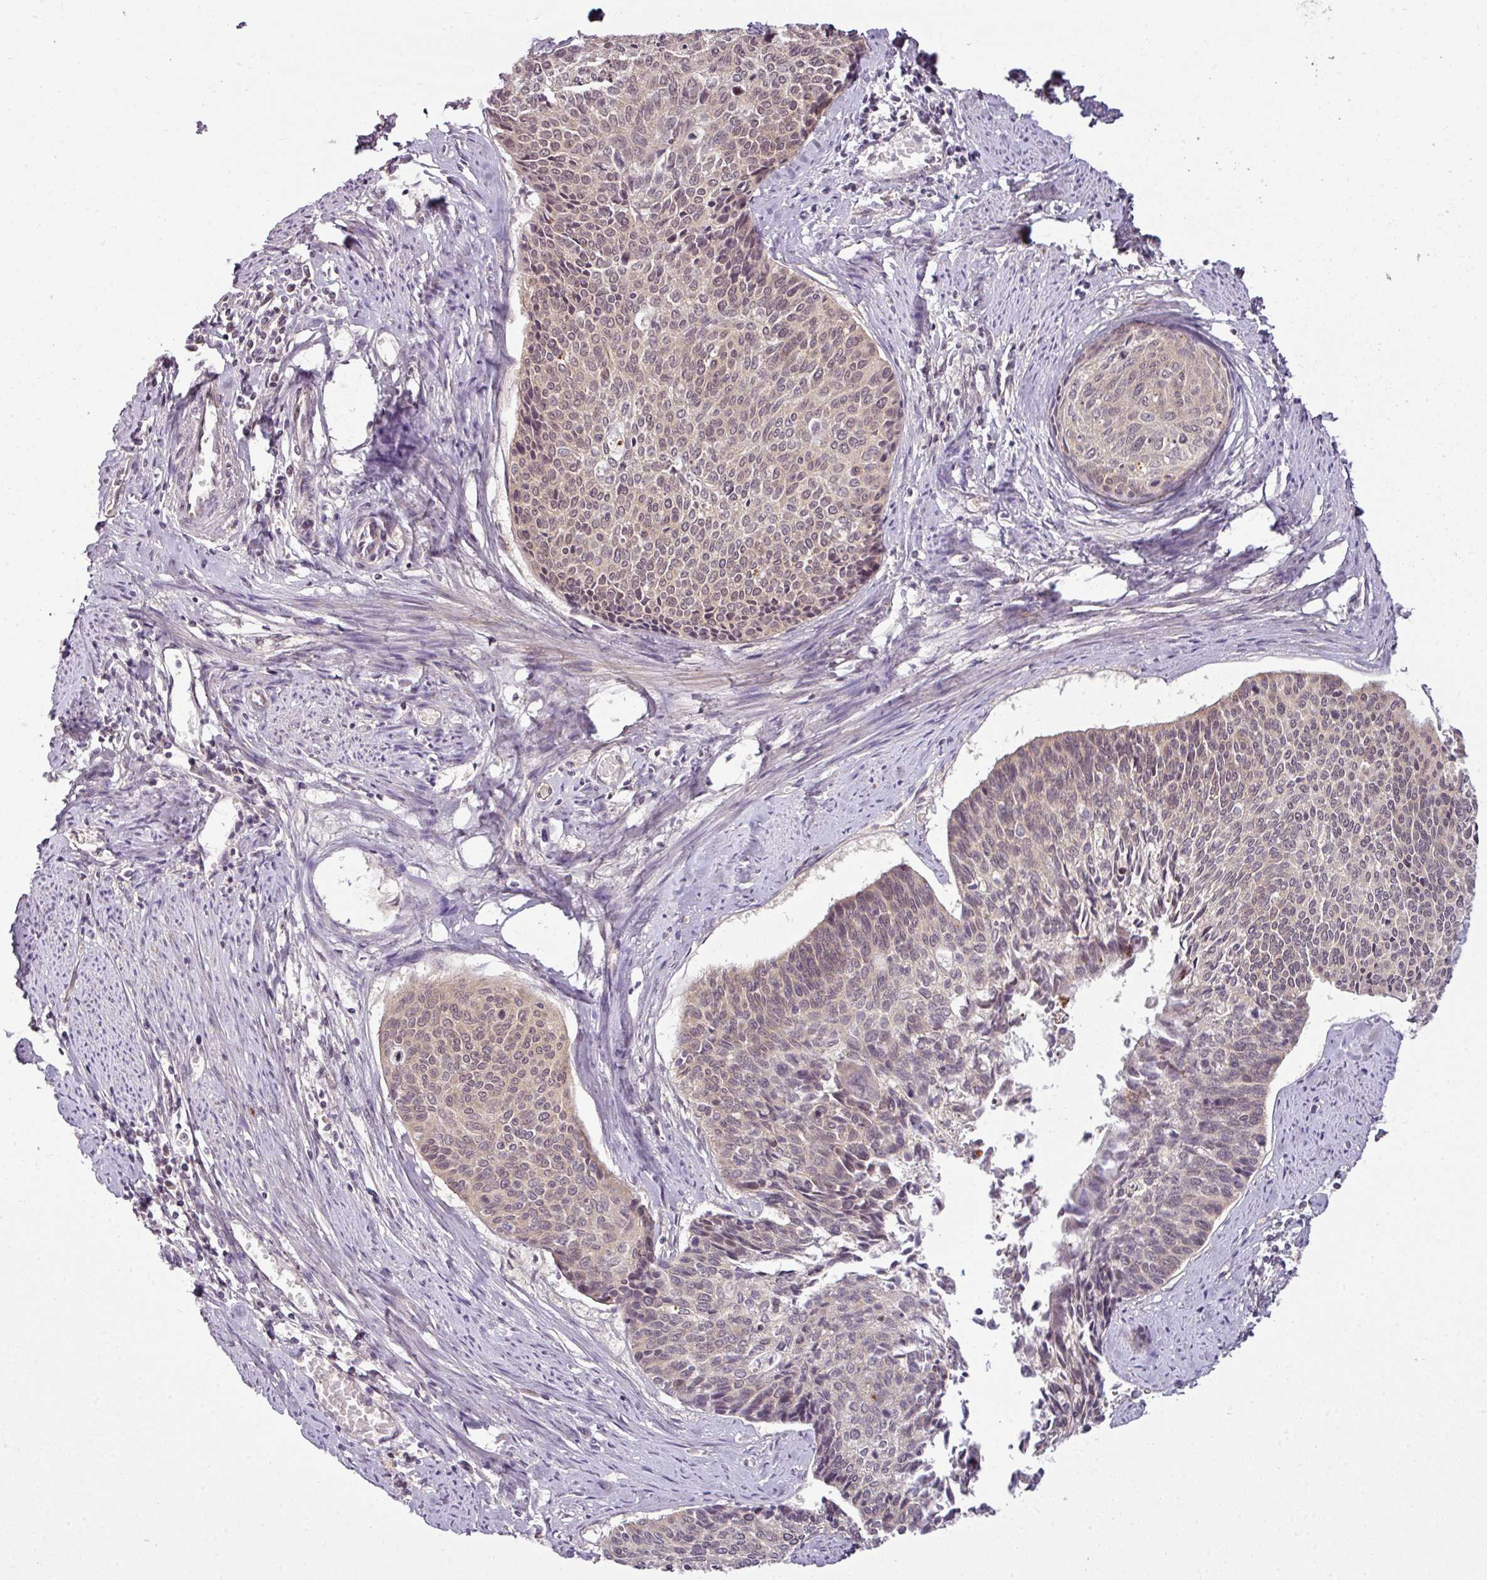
{"staining": {"intensity": "weak", "quantity": ">75%", "location": "cytoplasmic/membranous"}, "tissue": "cervical cancer", "cell_type": "Tumor cells", "image_type": "cancer", "snomed": [{"axis": "morphology", "description": "Squamous cell carcinoma, NOS"}, {"axis": "topography", "description": "Cervix"}], "caption": "High-magnification brightfield microscopy of cervical squamous cell carcinoma stained with DAB (3,3'-diaminobenzidine) (brown) and counterstained with hematoxylin (blue). tumor cells exhibit weak cytoplasmic/membranous positivity is appreciated in about>75% of cells. The staining was performed using DAB (3,3'-diaminobenzidine), with brown indicating positive protein expression. Nuclei are stained blue with hematoxylin.", "gene": "DERPC", "patient": {"sex": "female", "age": 55}}